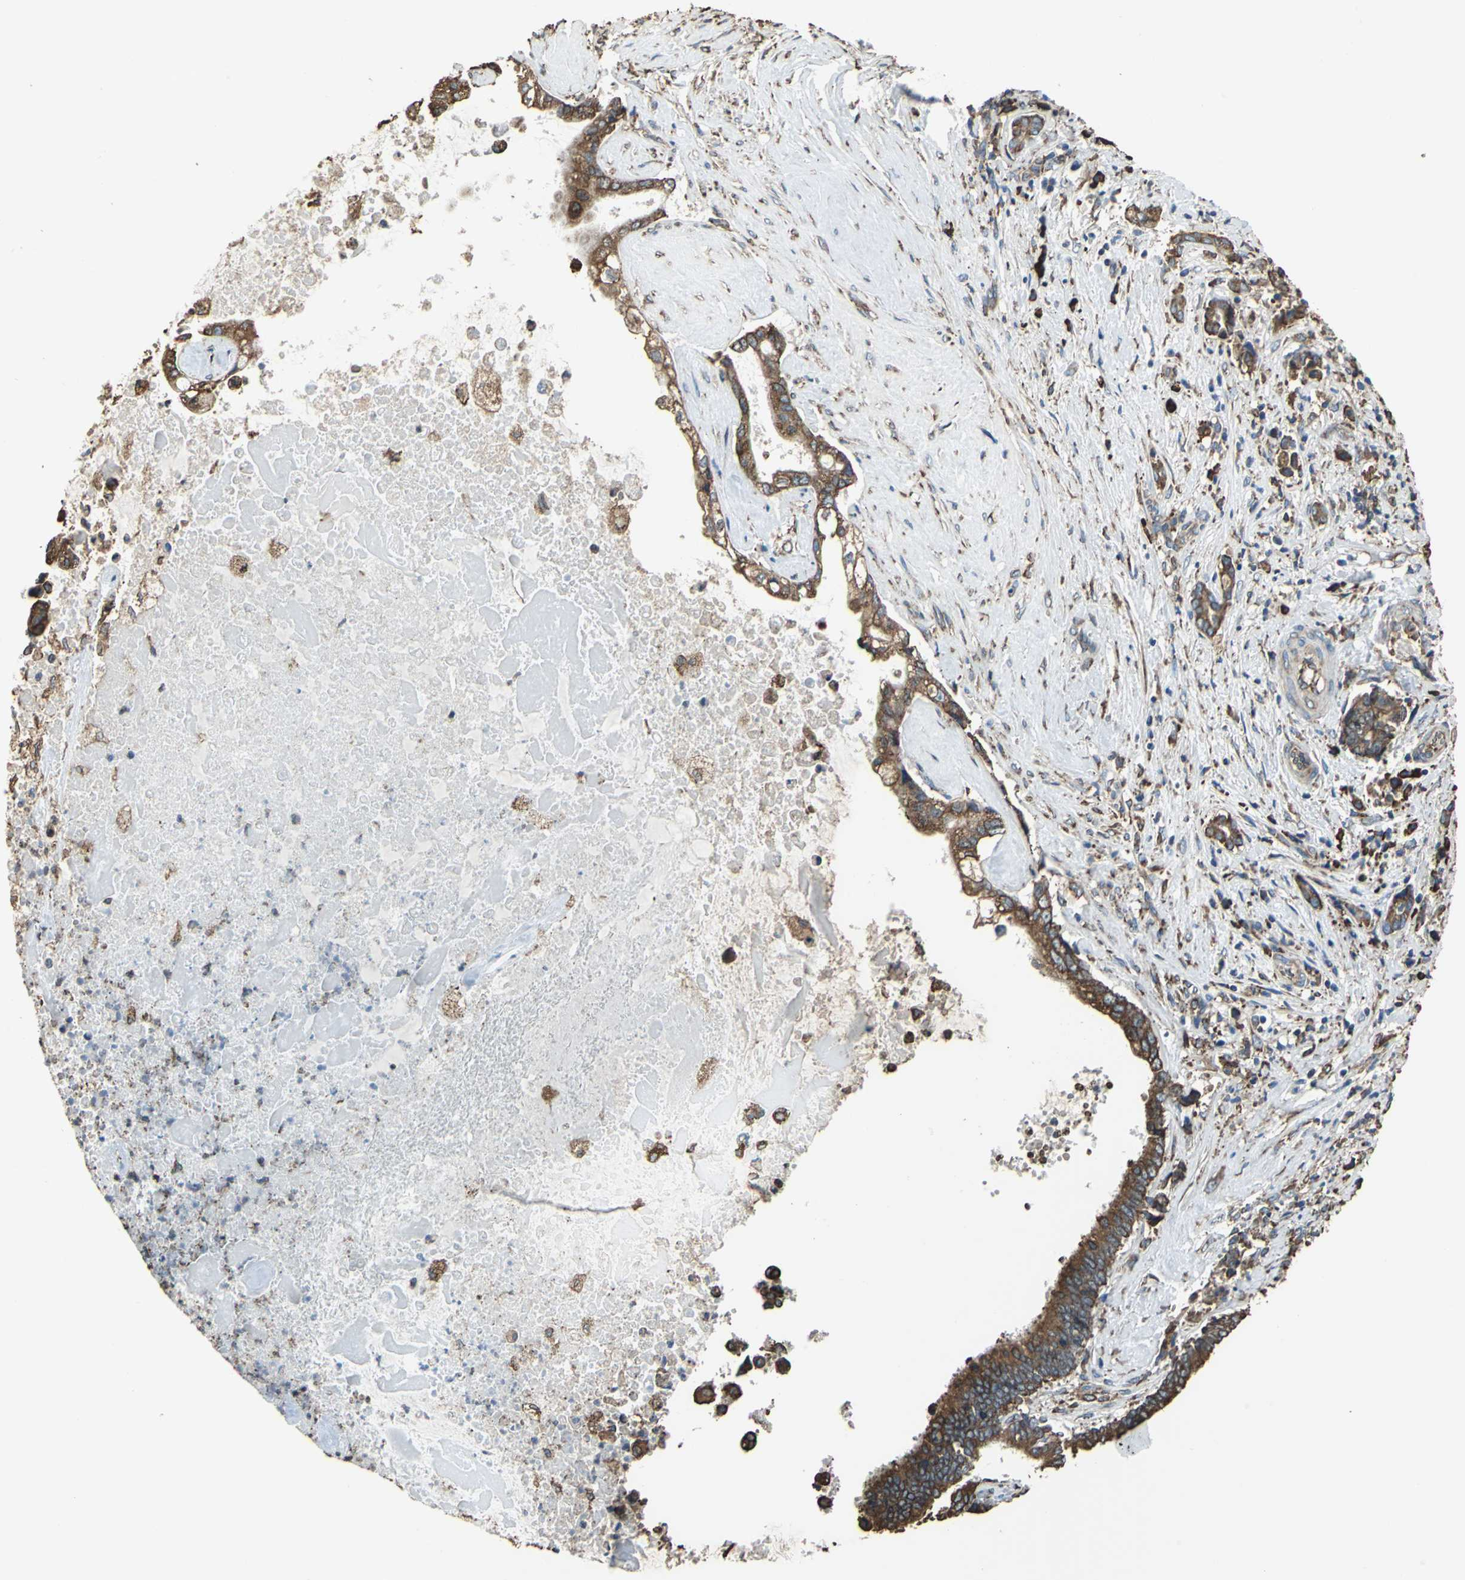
{"staining": {"intensity": "strong", "quantity": ">75%", "location": "cytoplasmic/membranous"}, "tissue": "liver cancer", "cell_type": "Tumor cells", "image_type": "cancer", "snomed": [{"axis": "morphology", "description": "Cholangiocarcinoma"}, {"axis": "topography", "description": "Liver"}], "caption": "Cholangiocarcinoma (liver) stained with a brown dye displays strong cytoplasmic/membranous positive expression in about >75% of tumor cells.", "gene": "GPANK1", "patient": {"sex": "male", "age": 57}}